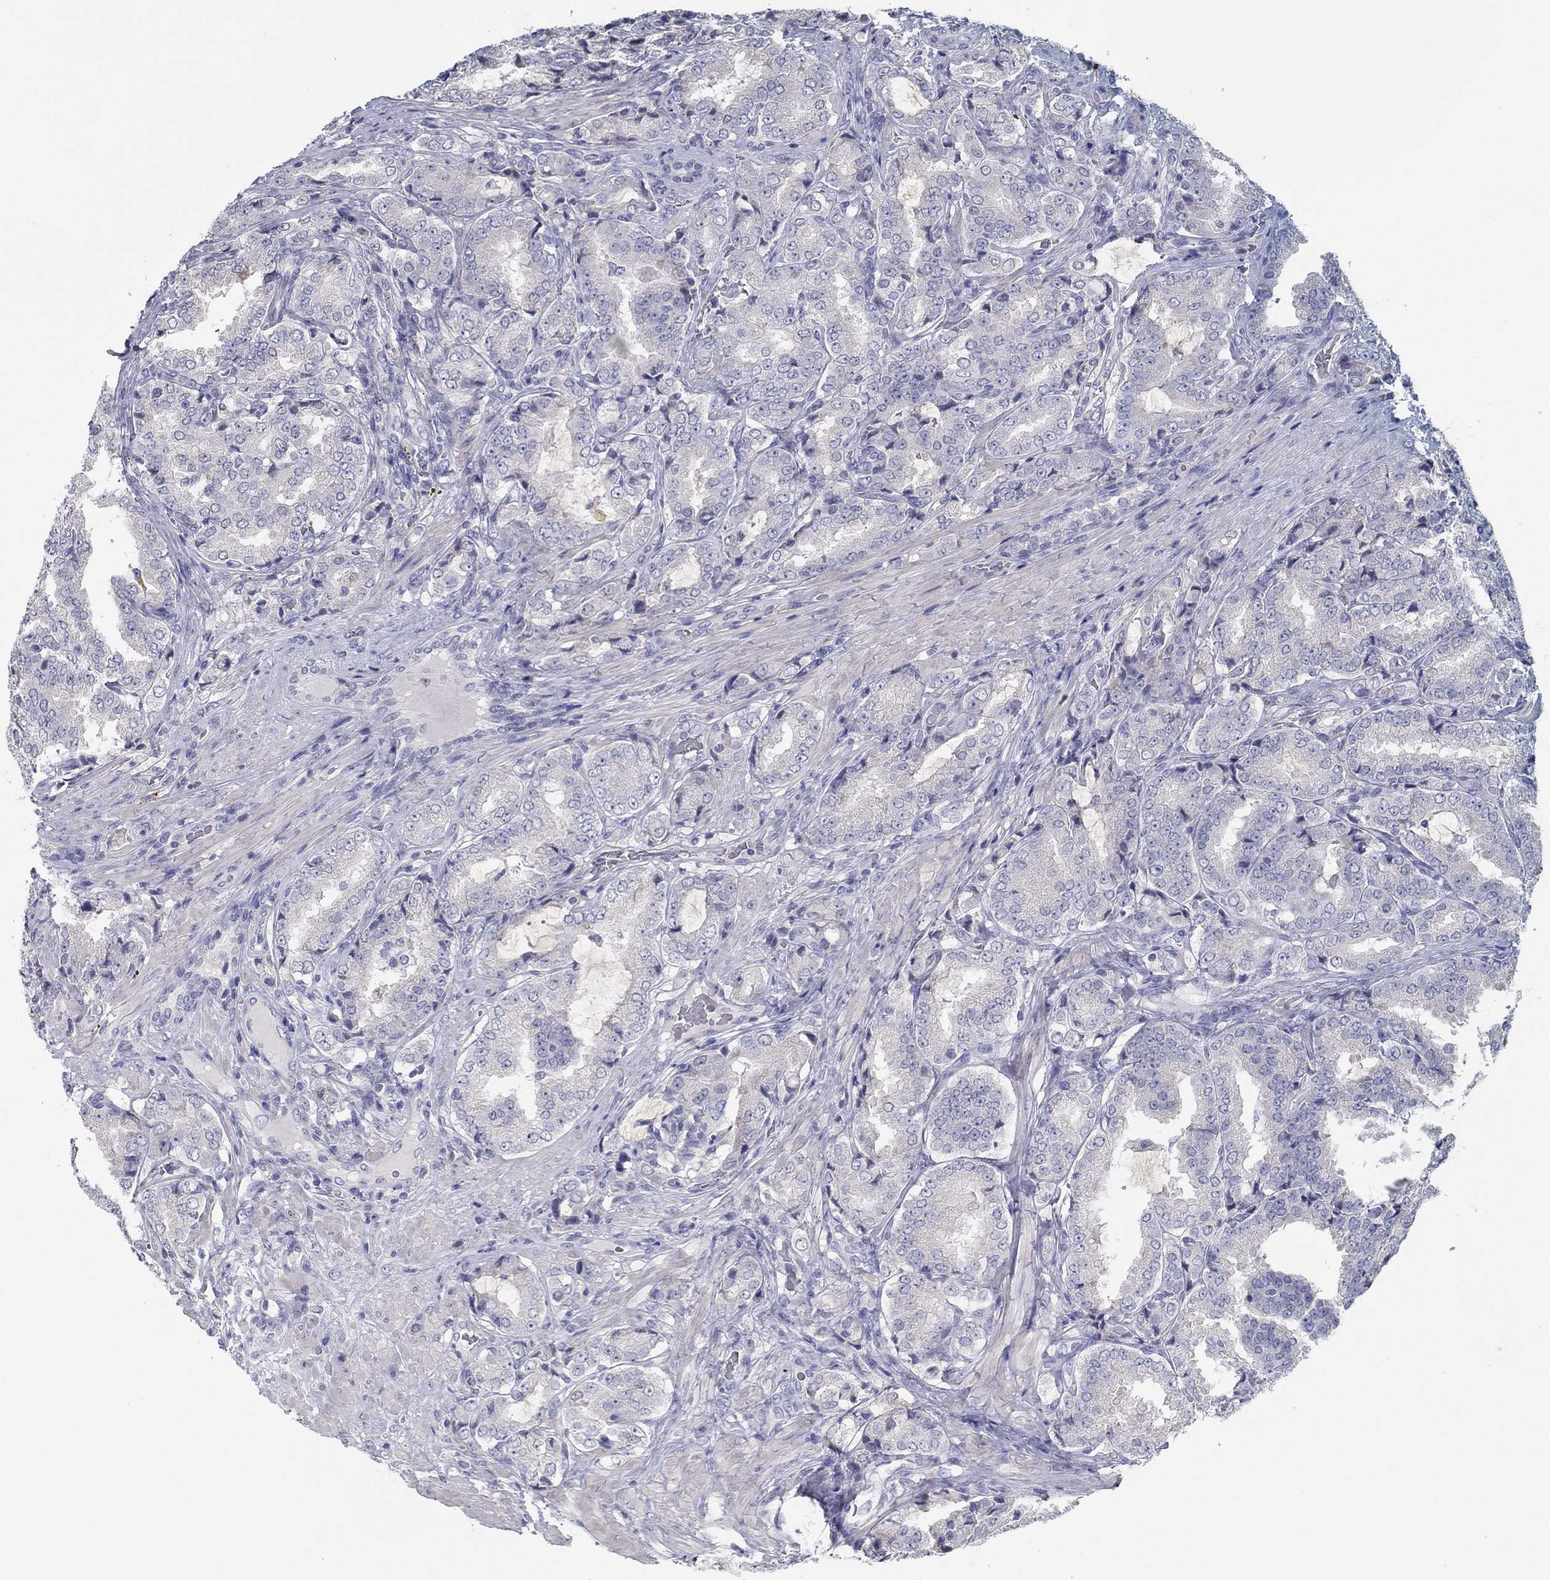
{"staining": {"intensity": "negative", "quantity": "none", "location": "none"}, "tissue": "prostate cancer", "cell_type": "Tumor cells", "image_type": "cancer", "snomed": [{"axis": "morphology", "description": "Adenocarcinoma, NOS"}, {"axis": "topography", "description": "Prostate"}], "caption": "Adenocarcinoma (prostate) stained for a protein using immunohistochemistry (IHC) shows no expression tumor cells.", "gene": "GRK7", "patient": {"sex": "male", "age": 65}}